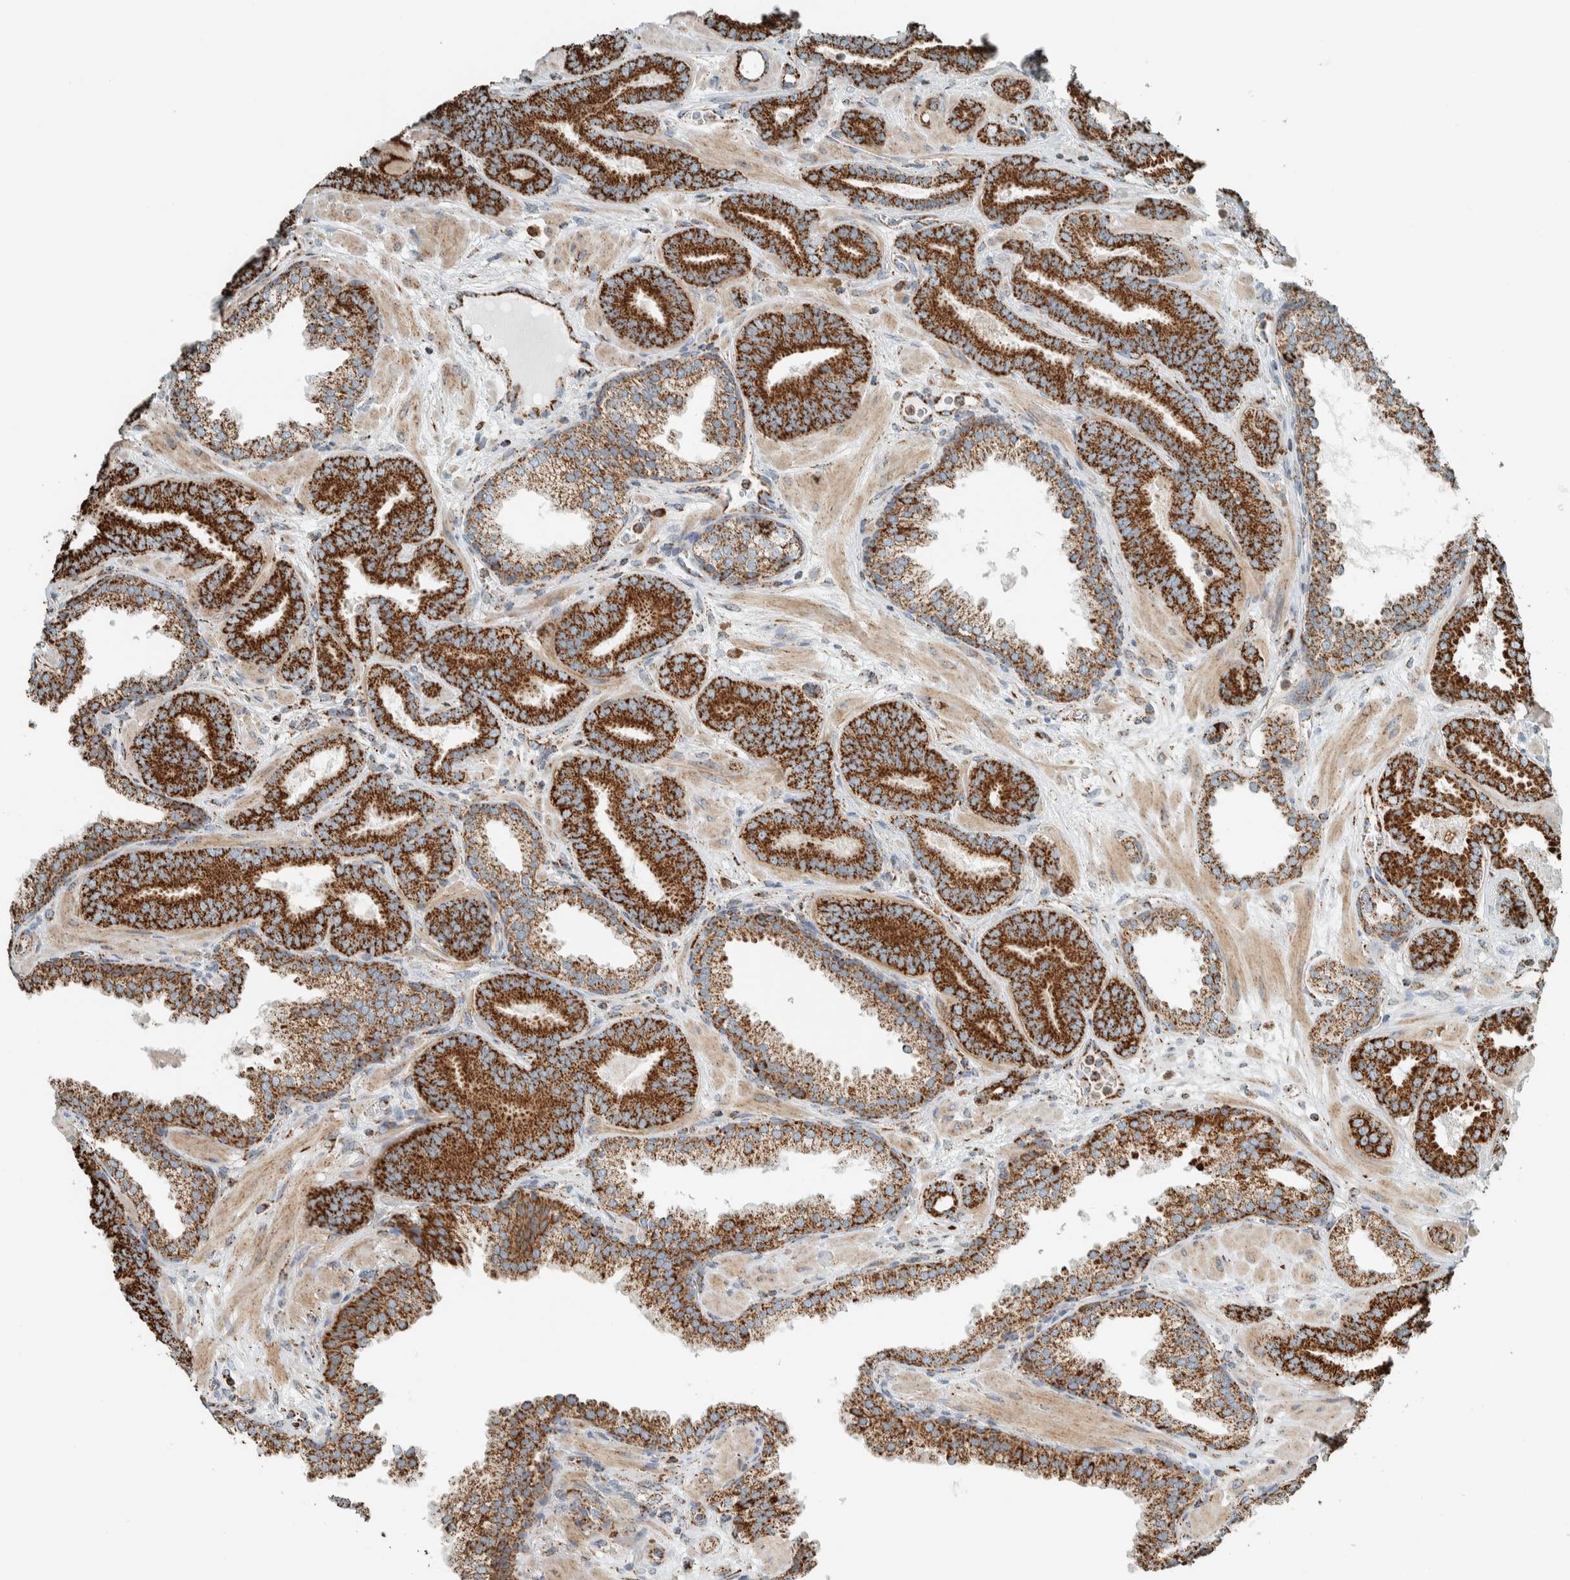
{"staining": {"intensity": "strong", "quantity": ">75%", "location": "cytoplasmic/membranous"}, "tissue": "prostate cancer", "cell_type": "Tumor cells", "image_type": "cancer", "snomed": [{"axis": "morphology", "description": "Adenocarcinoma, Low grade"}, {"axis": "topography", "description": "Prostate"}], "caption": "About >75% of tumor cells in human prostate cancer demonstrate strong cytoplasmic/membranous protein expression as visualized by brown immunohistochemical staining.", "gene": "ZNF454", "patient": {"sex": "male", "age": 62}}